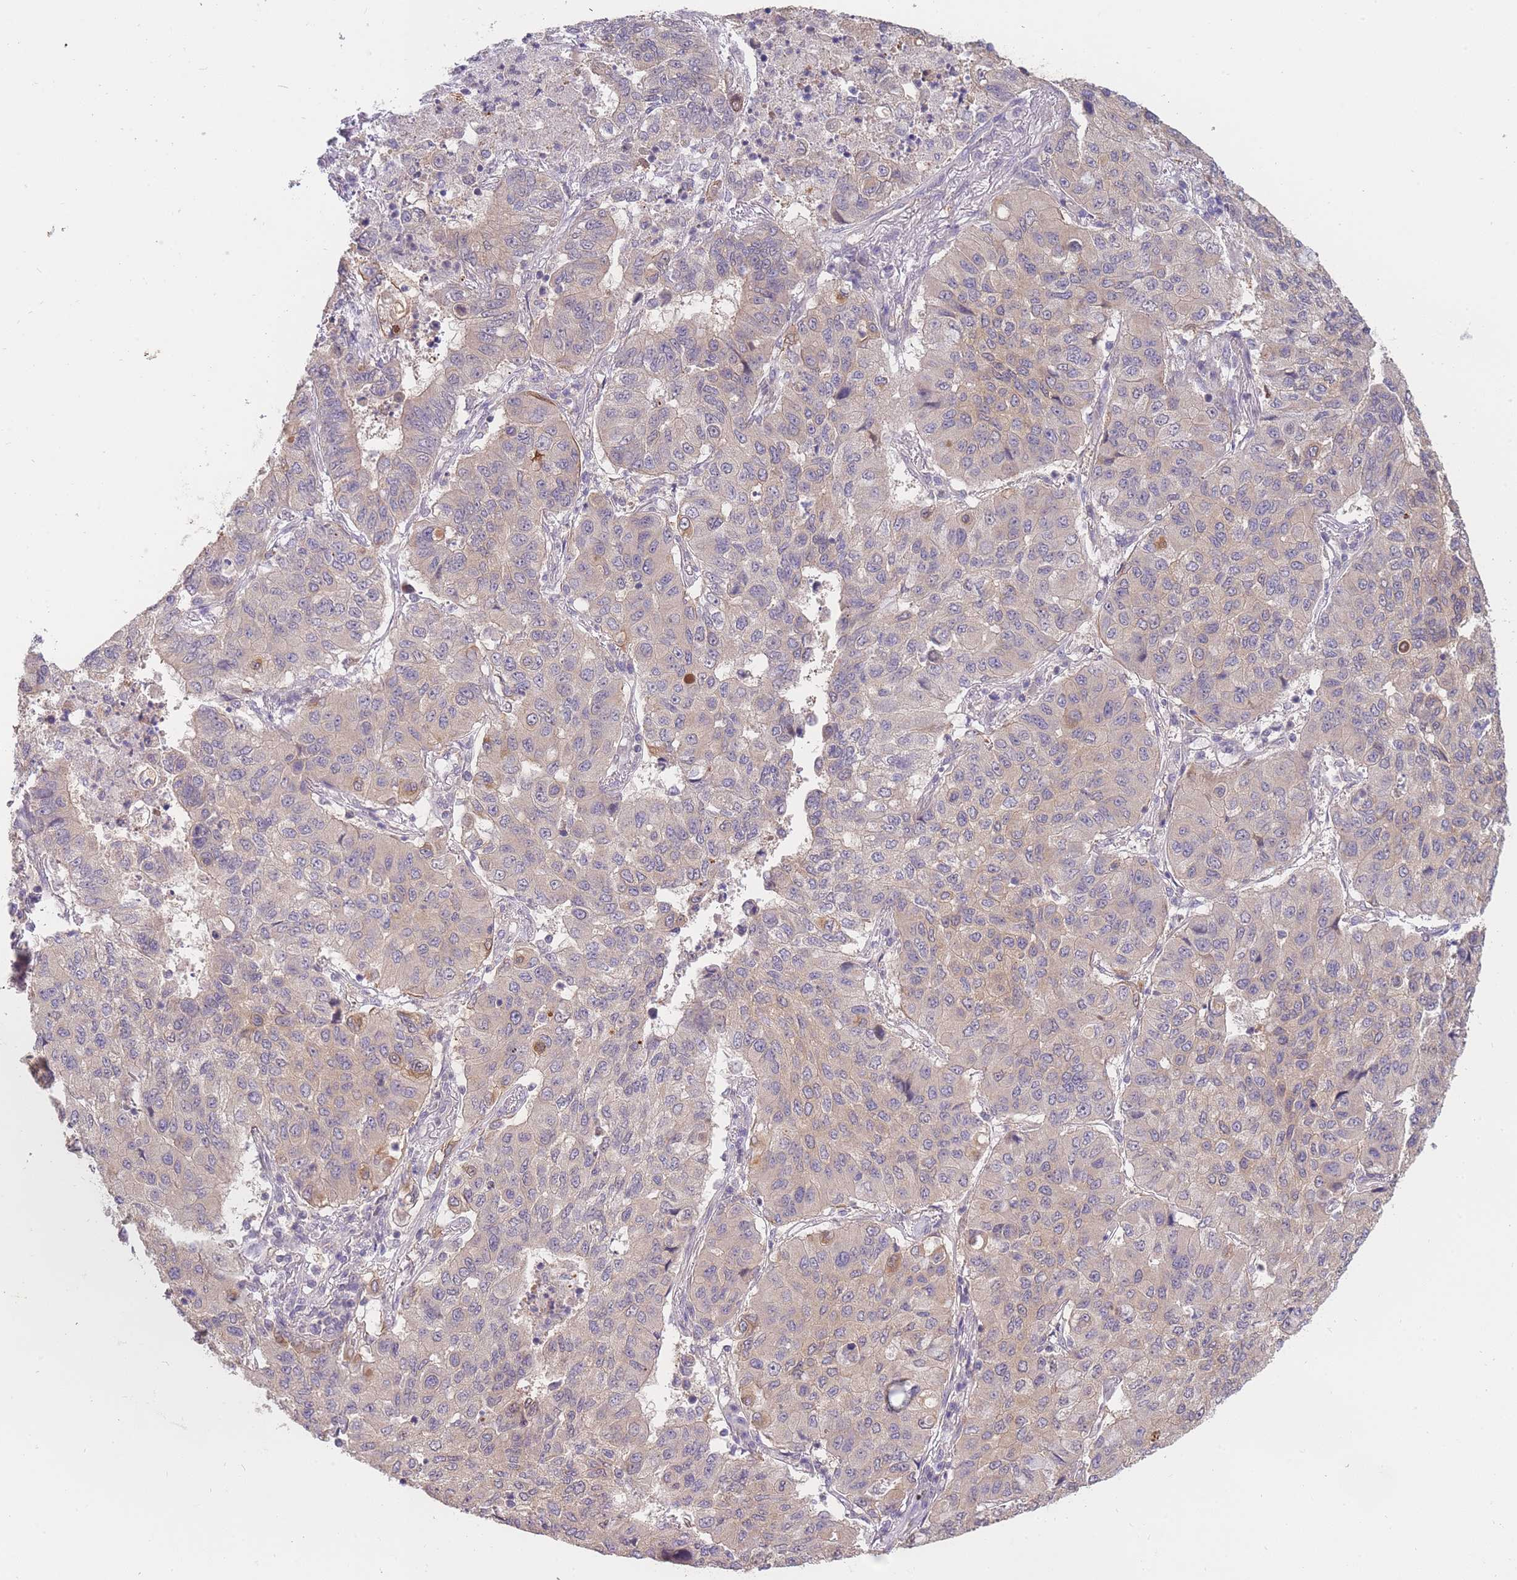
{"staining": {"intensity": "weak", "quantity": "<25%", "location": "cytoplasmic/membranous"}, "tissue": "lung cancer", "cell_type": "Tumor cells", "image_type": "cancer", "snomed": [{"axis": "morphology", "description": "Squamous cell carcinoma, NOS"}, {"axis": "topography", "description": "Lung"}], "caption": "High magnification brightfield microscopy of squamous cell carcinoma (lung) stained with DAB (3,3'-diaminobenzidine) (brown) and counterstained with hematoxylin (blue): tumor cells show no significant expression. The staining is performed using DAB brown chromogen with nuclei counter-stained in using hematoxylin.", "gene": "SMC6", "patient": {"sex": "male", "age": 74}}